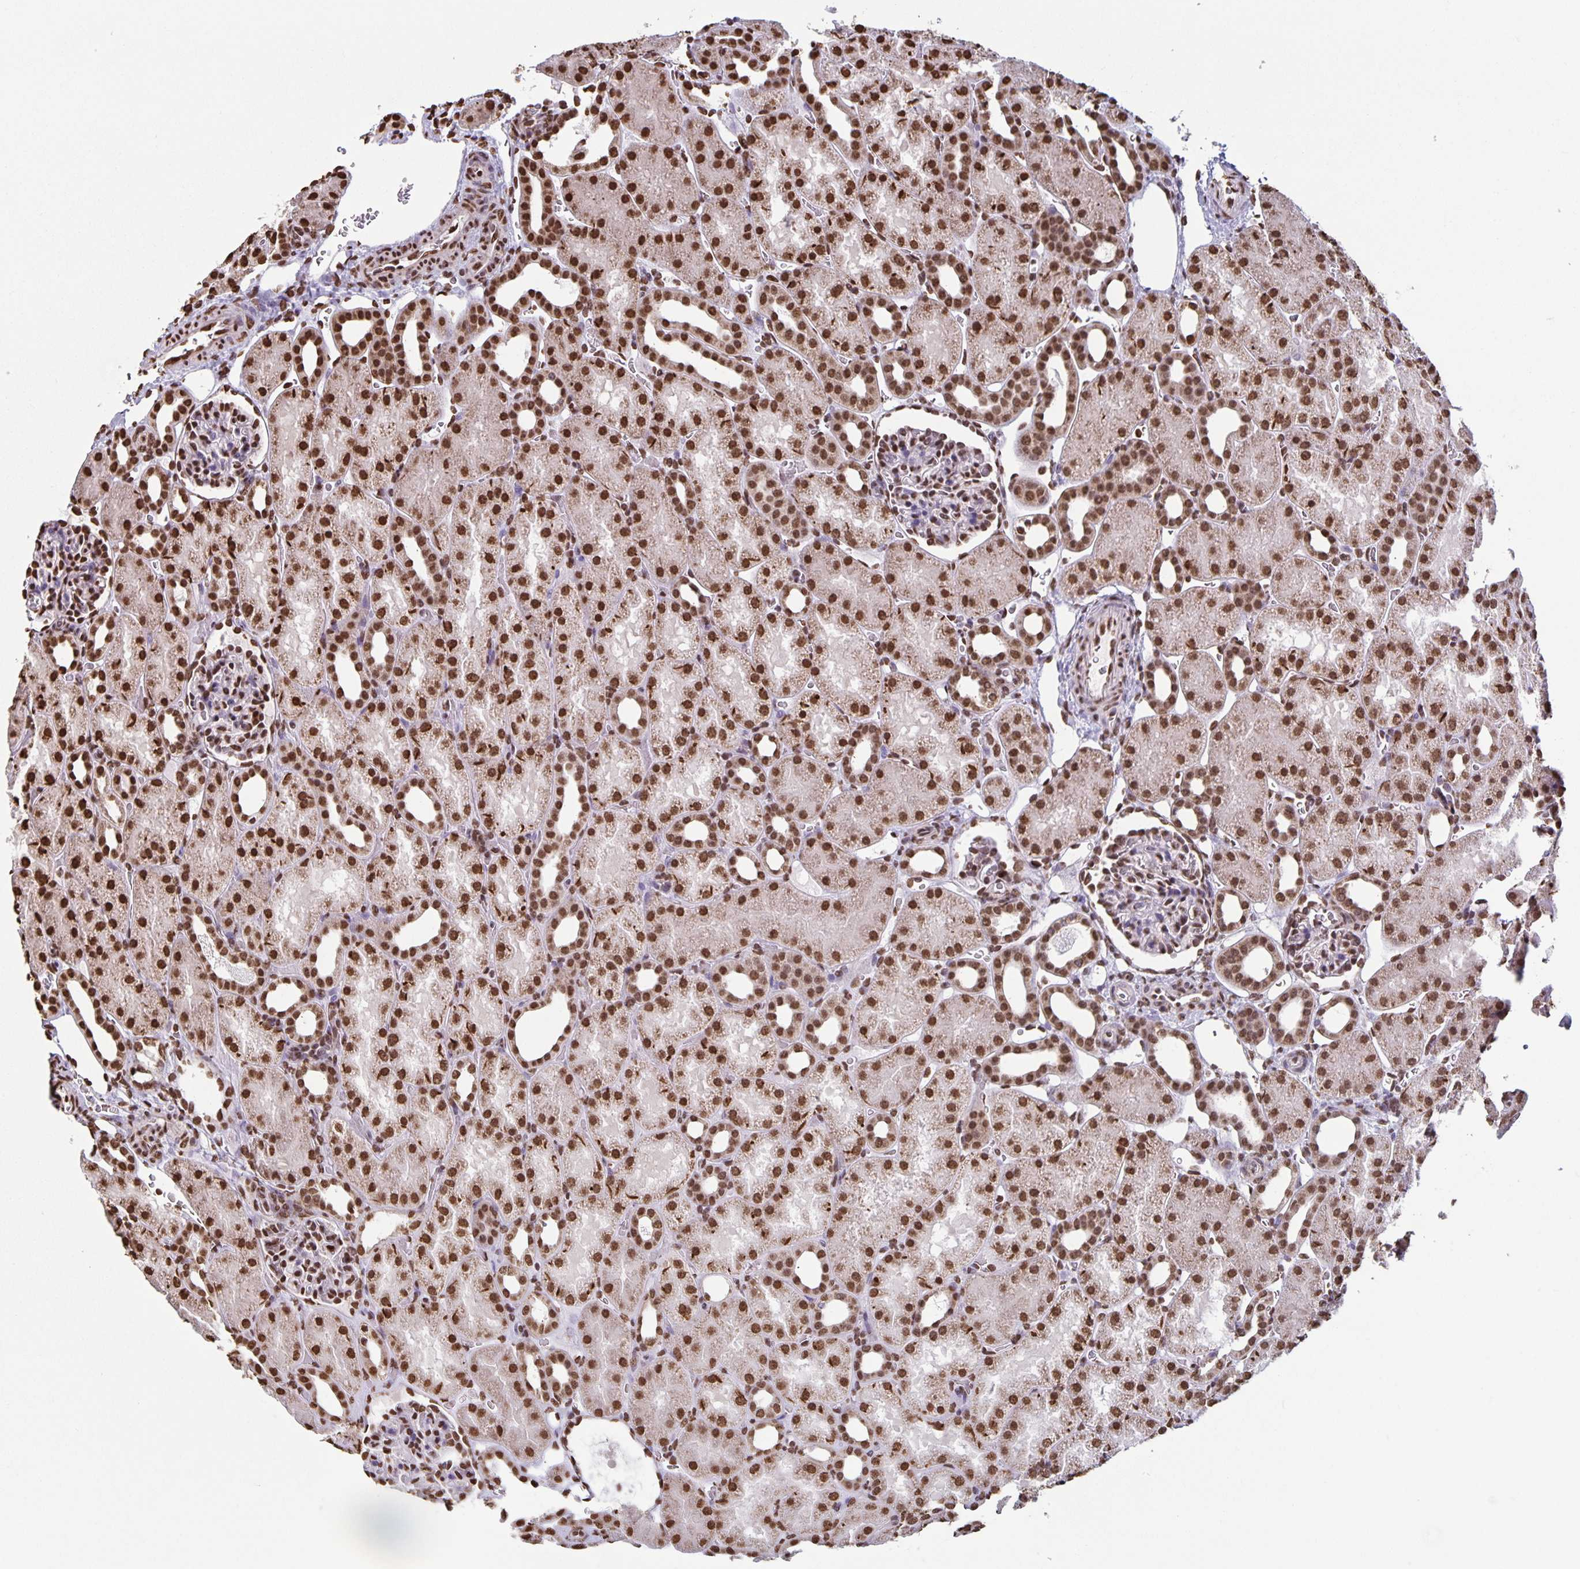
{"staining": {"intensity": "strong", "quantity": "25%-75%", "location": "nuclear"}, "tissue": "kidney", "cell_type": "Cells in glomeruli", "image_type": "normal", "snomed": [{"axis": "morphology", "description": "Normal tissue, NOS"}, {"axis": "topography", "description": "Kidney"}], "caption": "Immunohistochemistry (DAB) staining of unremarkable human kidney displays strong nuclear protein expression in approximately 25%-75% of cells in glomeruli. (brown staining indicates protein expression, while blue staining denotes nuclei).", "gene": "DUT", "patient": {"sex": "male", "age": 2}}